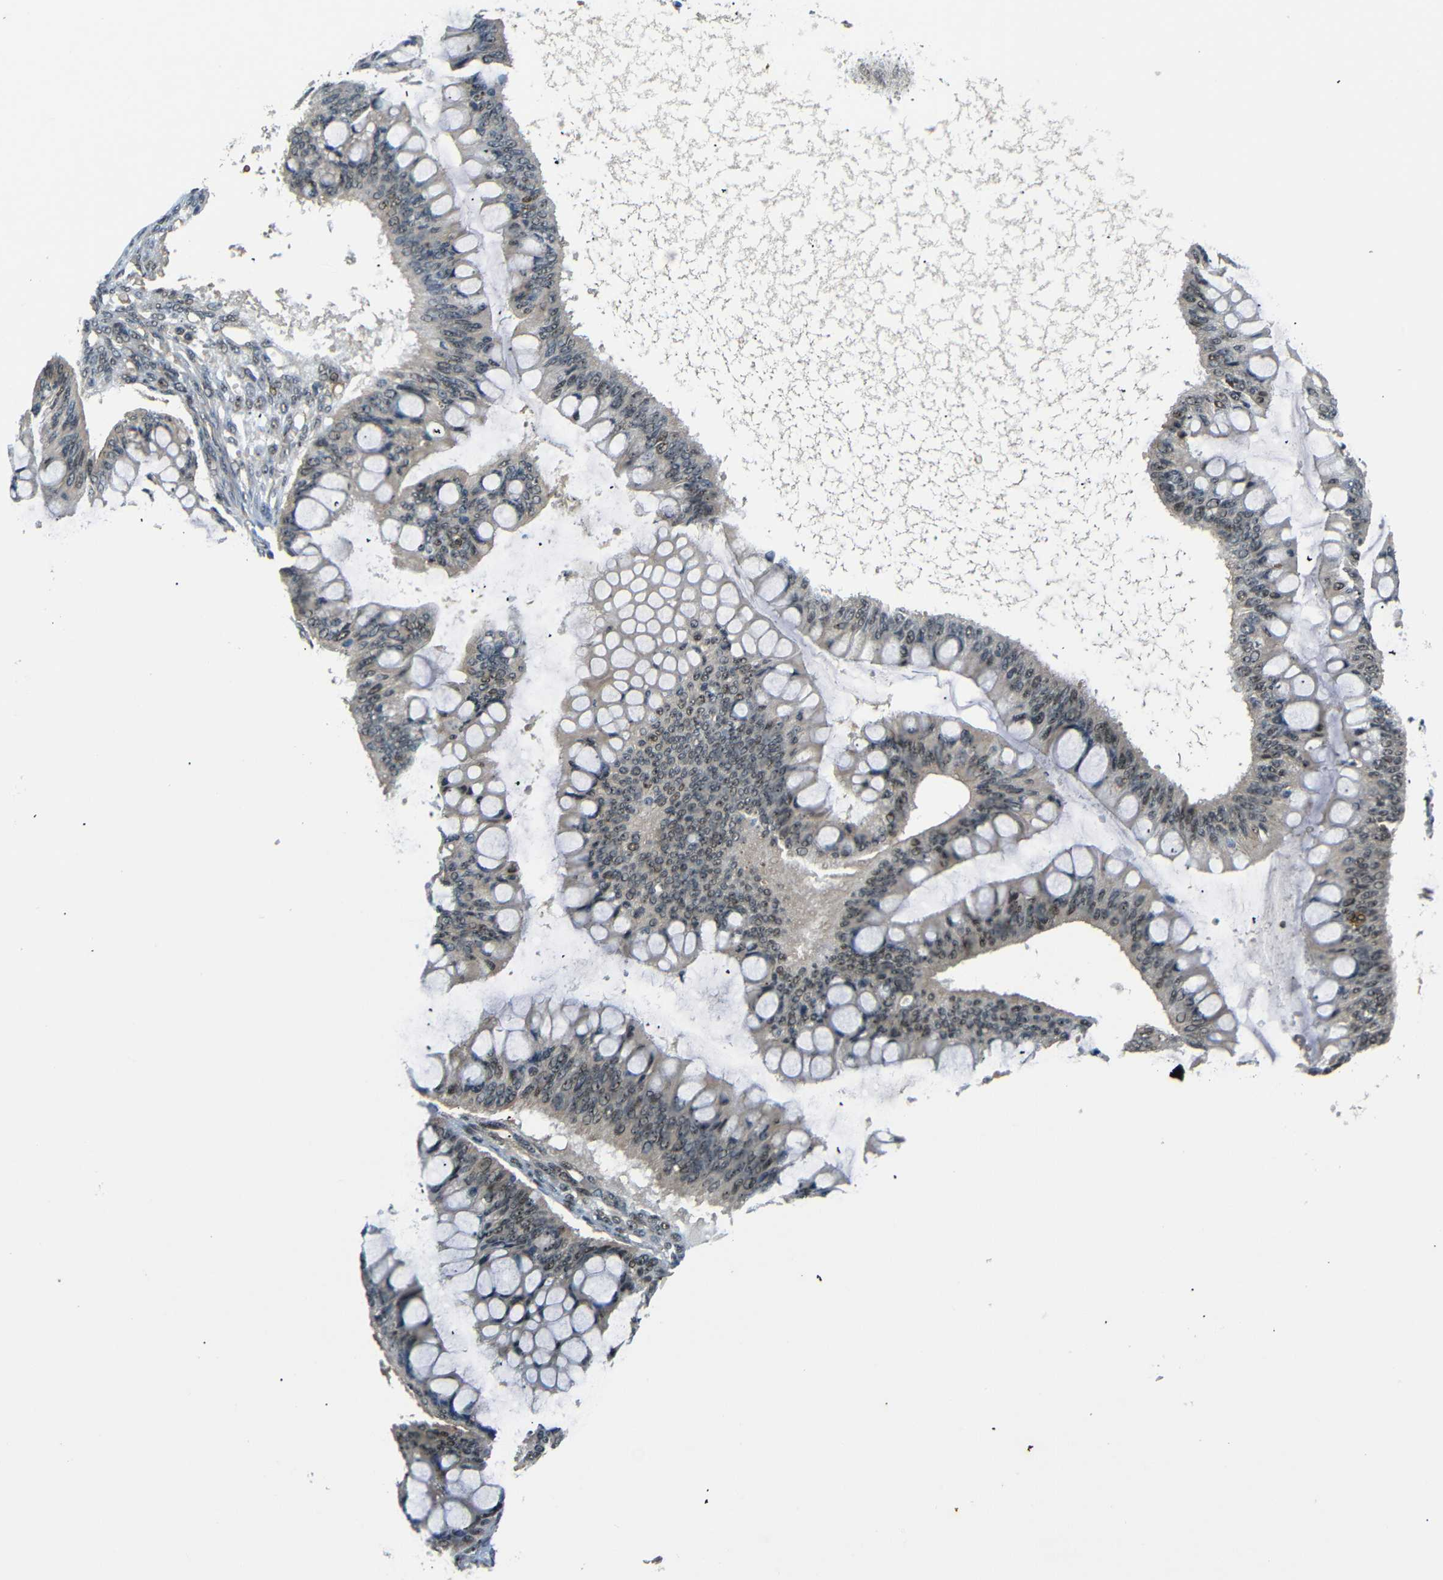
{"staining": {"intensity": "moderate", "quantity": ">75%", "location": "cytoplasmic/membranous,nuclear"}, "tissue": "ovarian cancer", "cell_type": "Tumor cells", "image_type": "cancer", "snomed": [{"axis": "morphology", "description": "Cystadenocarcinoma, mucinous, NOS"}, {"axis": "topography", "description": "Ovary"}], "caption": "About >75% of tumor cells in ovarian cancer display moderate cytoplasmic/membranous and nuclear protein staining as visualized by brown immunohistochemical staining.", "gene": "PARN", "patient": {"sex": "female", "age": 73}}